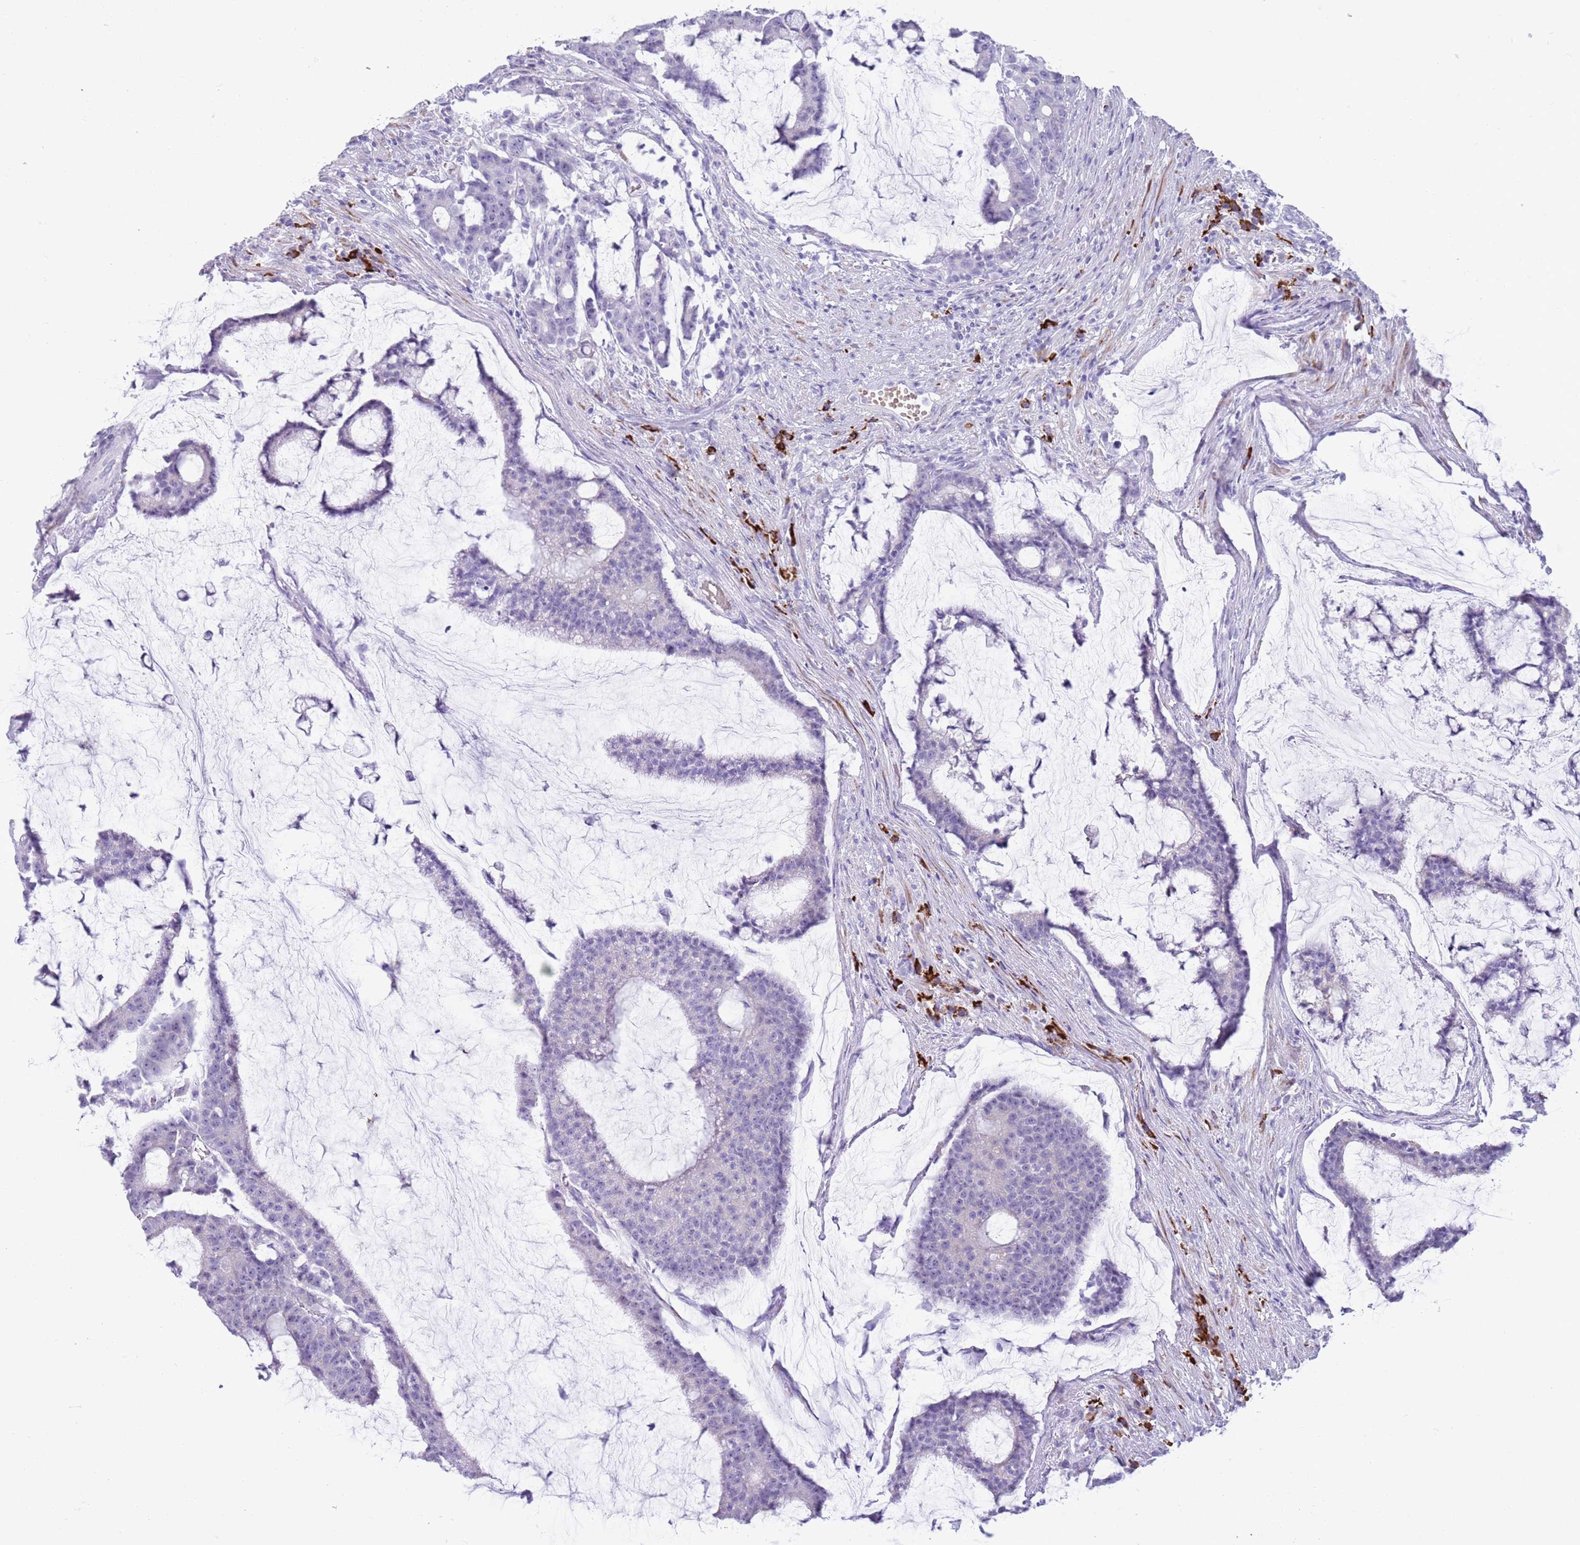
{"staining": {"intensity": "negative", "quantity": "none", "location": "none"}, "tissue": "colorectal cancer", "cell_type": "Tumor cells", "image_type": "cancer", "snomed": [{"axis": "morphology", "description": "Adenocarcinoma, NOS"}, {"axis": "topography", "description": "Colon"}], "caption": "This image is of colorectal cancer stained with immunohistochemistry to label a protein in brown with the nuclei are counter-stained blue. There is no expression in tumor cells. (Immunohistochemistry (ihc), brightfield microscopy, high magnification).", "gene": "LY6G5B", "patient": {"sex": "female", "age": 84}}